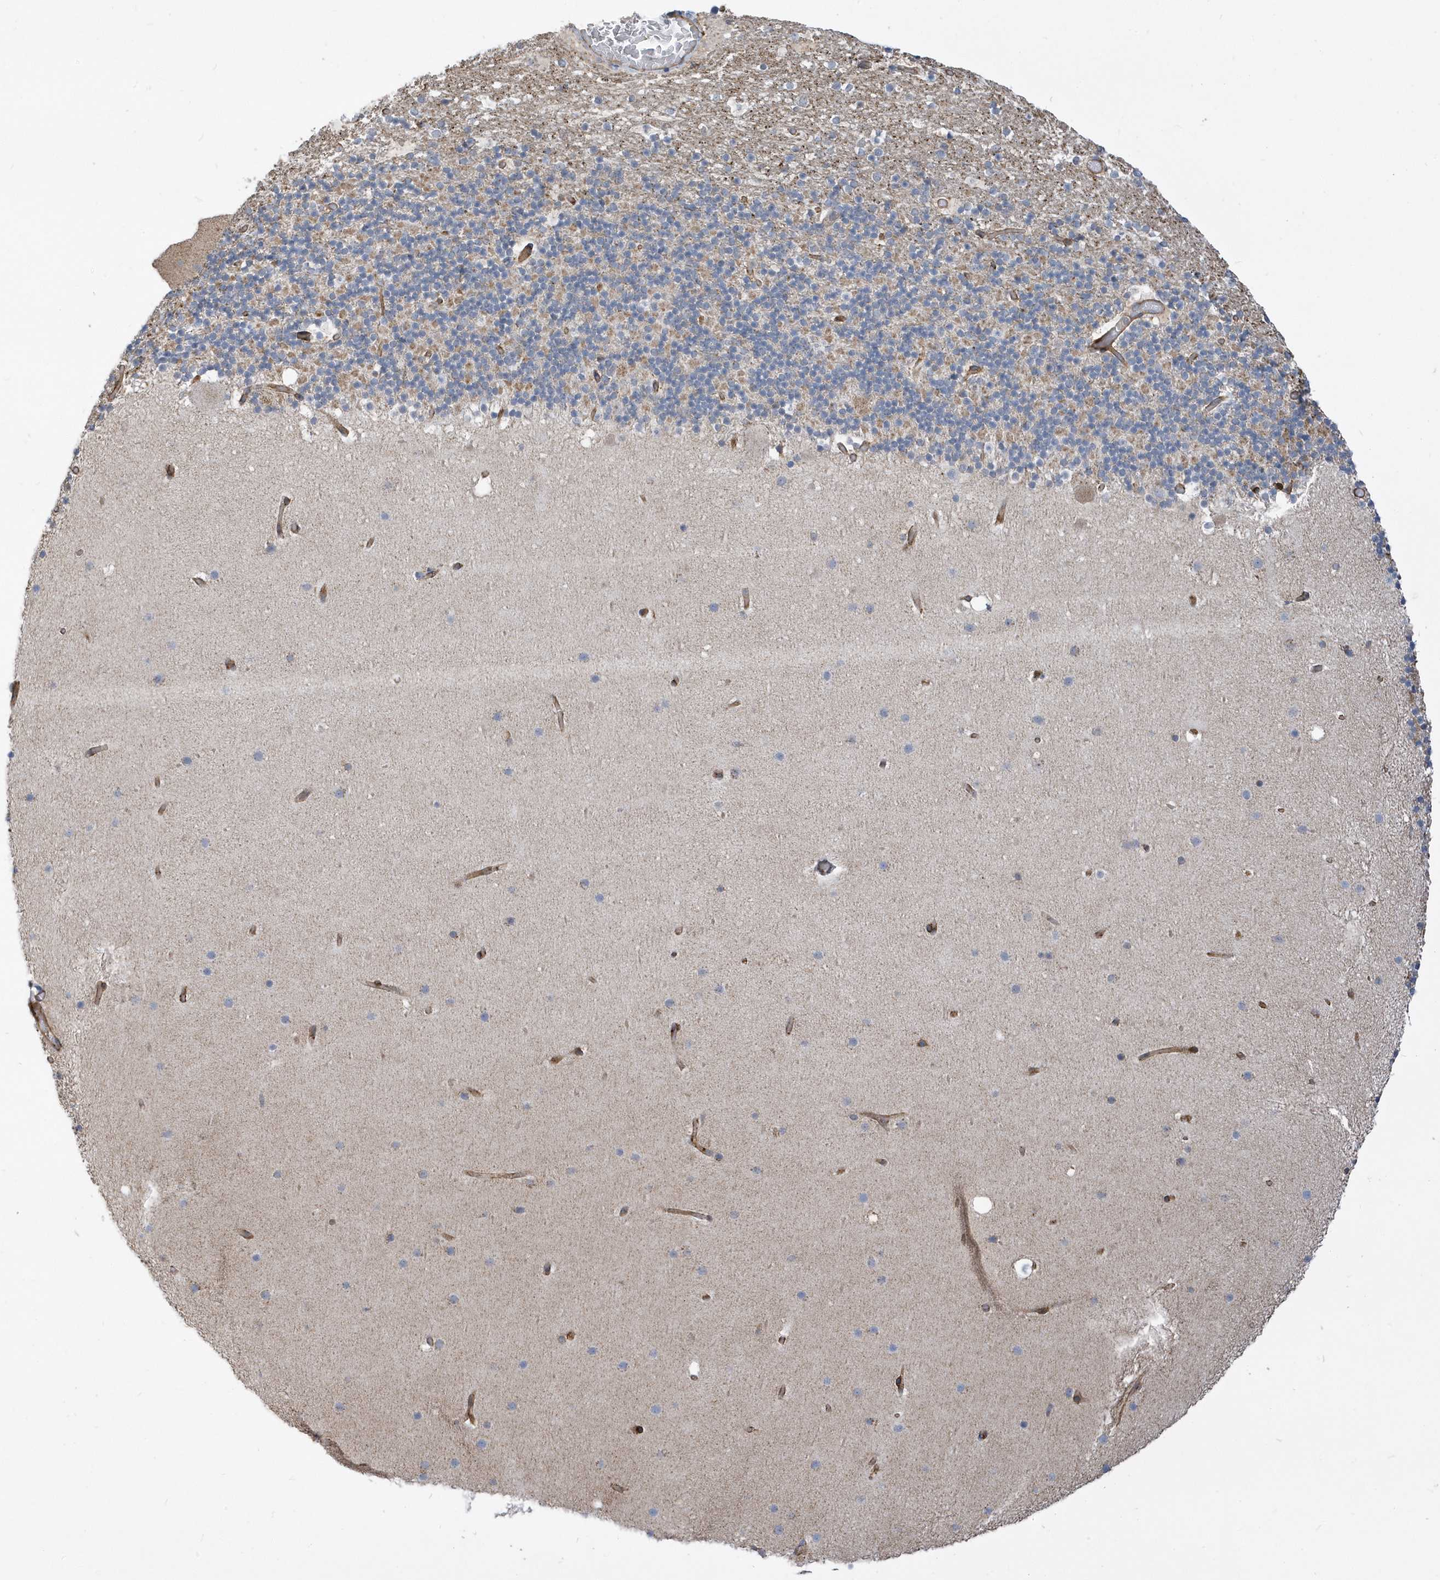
{"staining": {"intensity": "negative", "quantity": "none", "location": "none"}, "tissue": "cerebellum", "cell_type": "Cells in granular layer", "image_type": "normal", "snomed": [{"axis": "morphology", "description": "Normal tissue, NOS"}, {"axis": "topography", "description": "Cerebellum"}], "caption": "This is an IHC photomicrograph of unremarkable cerebellum. There is no staining in cells in granular layer.", "gene": "HRH4", "patient": {"sex": "male", "age": 57}}